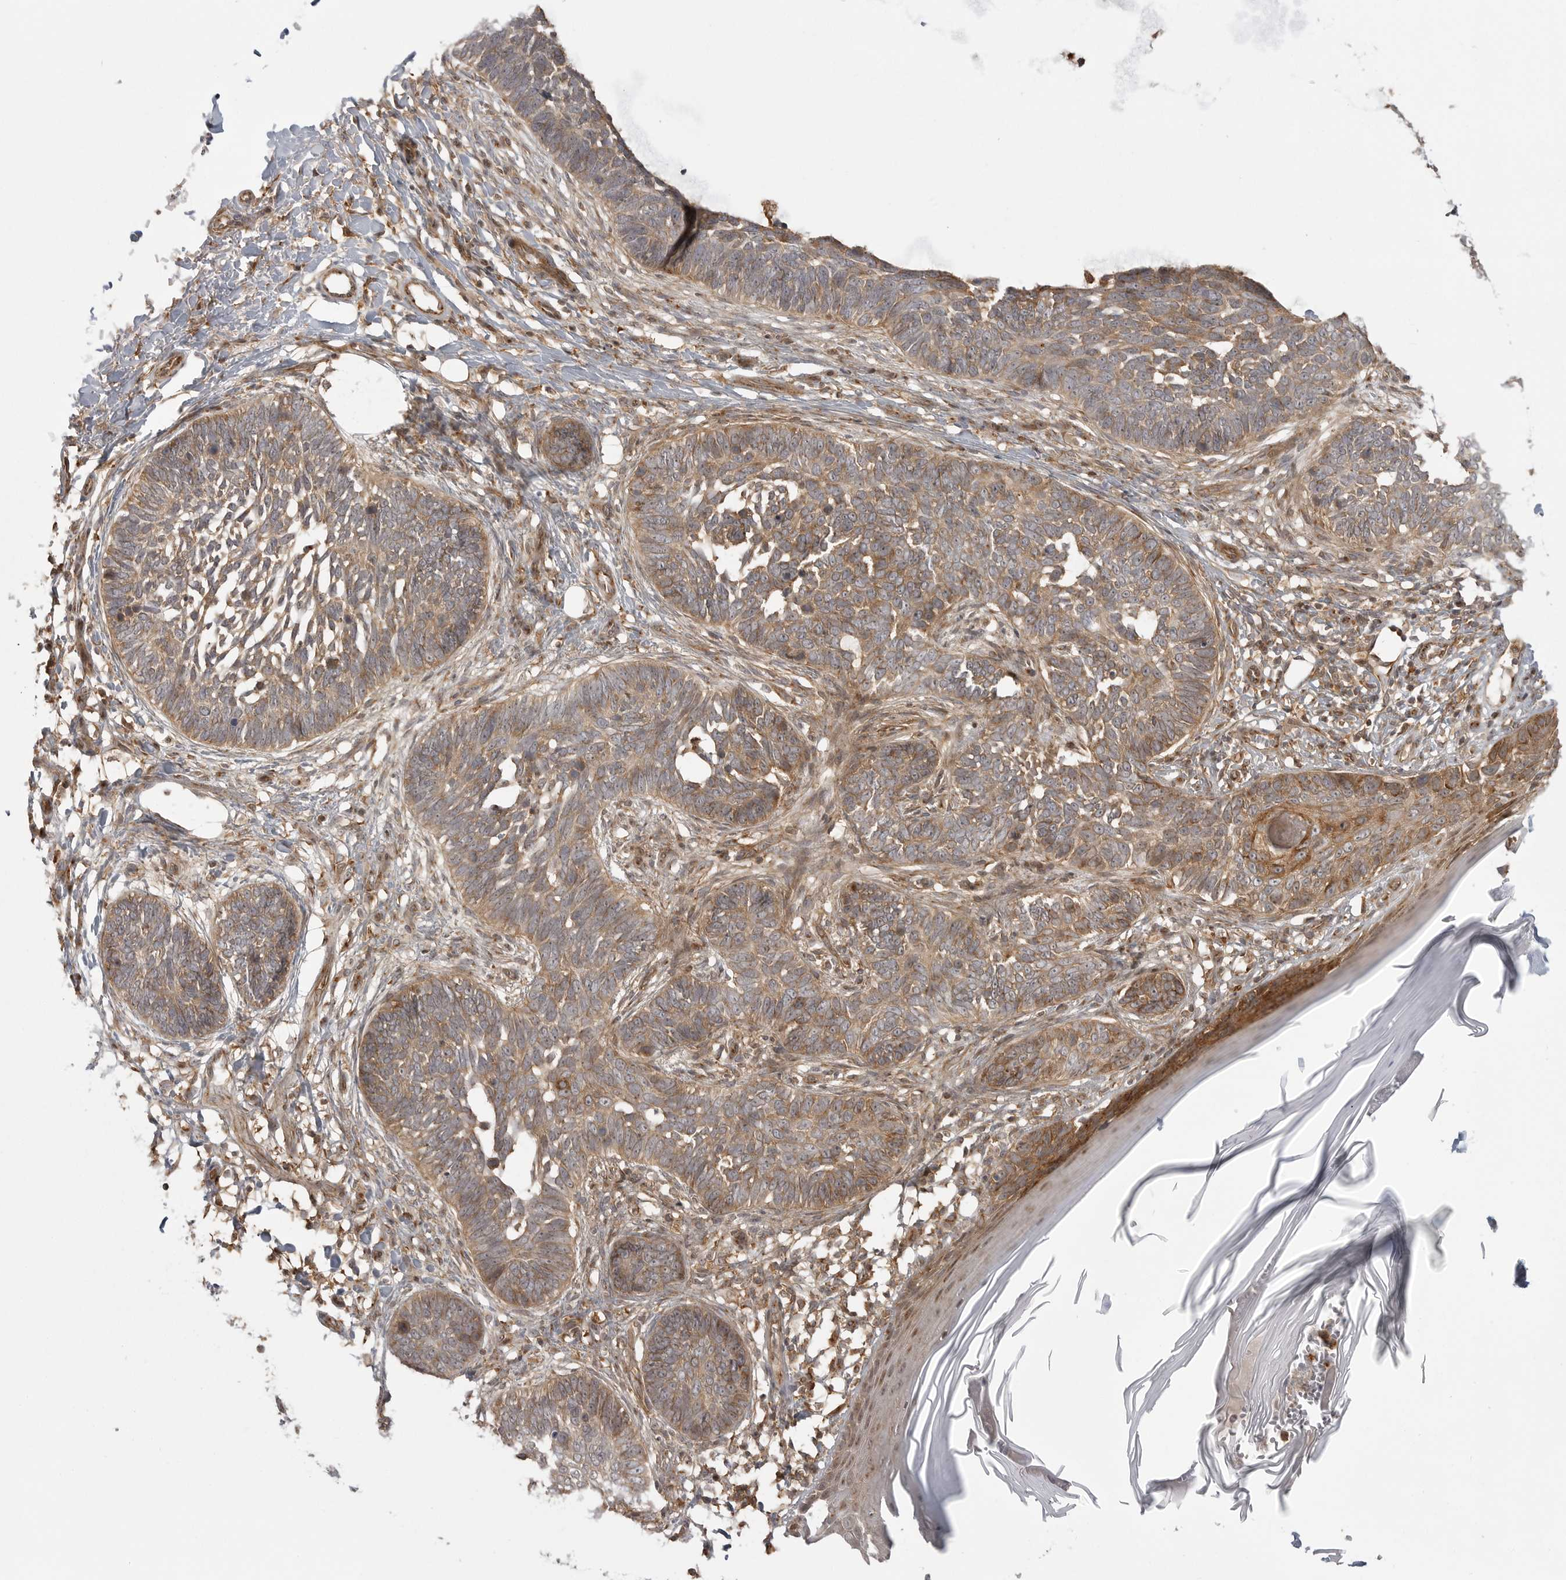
{"staining": {"intensity": "moderate", "quantity": ">75%", "location": "cytoplasmic/membranous"}, "tissue": "skin cancer", "cell_type": "Tumor cells", "image_type": "cancer", "snomed": [{"axis": "morphology", "description": "Normal tissue, NOS"}, {"axis": "morphology", "description": "Basal cell carcinoma"}, {"axis": "topography", "description": "Skin"}], "caption": "Immunohistochemistry (IHC) photomicrograph of neoplastic tissue: human skin cancer (basal cell carcinoma) stained using immunohistochemistry reveals medium levels of moderate protein expression localized specifically in the cytoplasmic/membranous of tumor cells, appearing as a cytoplasmic/membranous brown color.", "gene": "FAT3", "patient": {"sex": "male", "age": 77}}